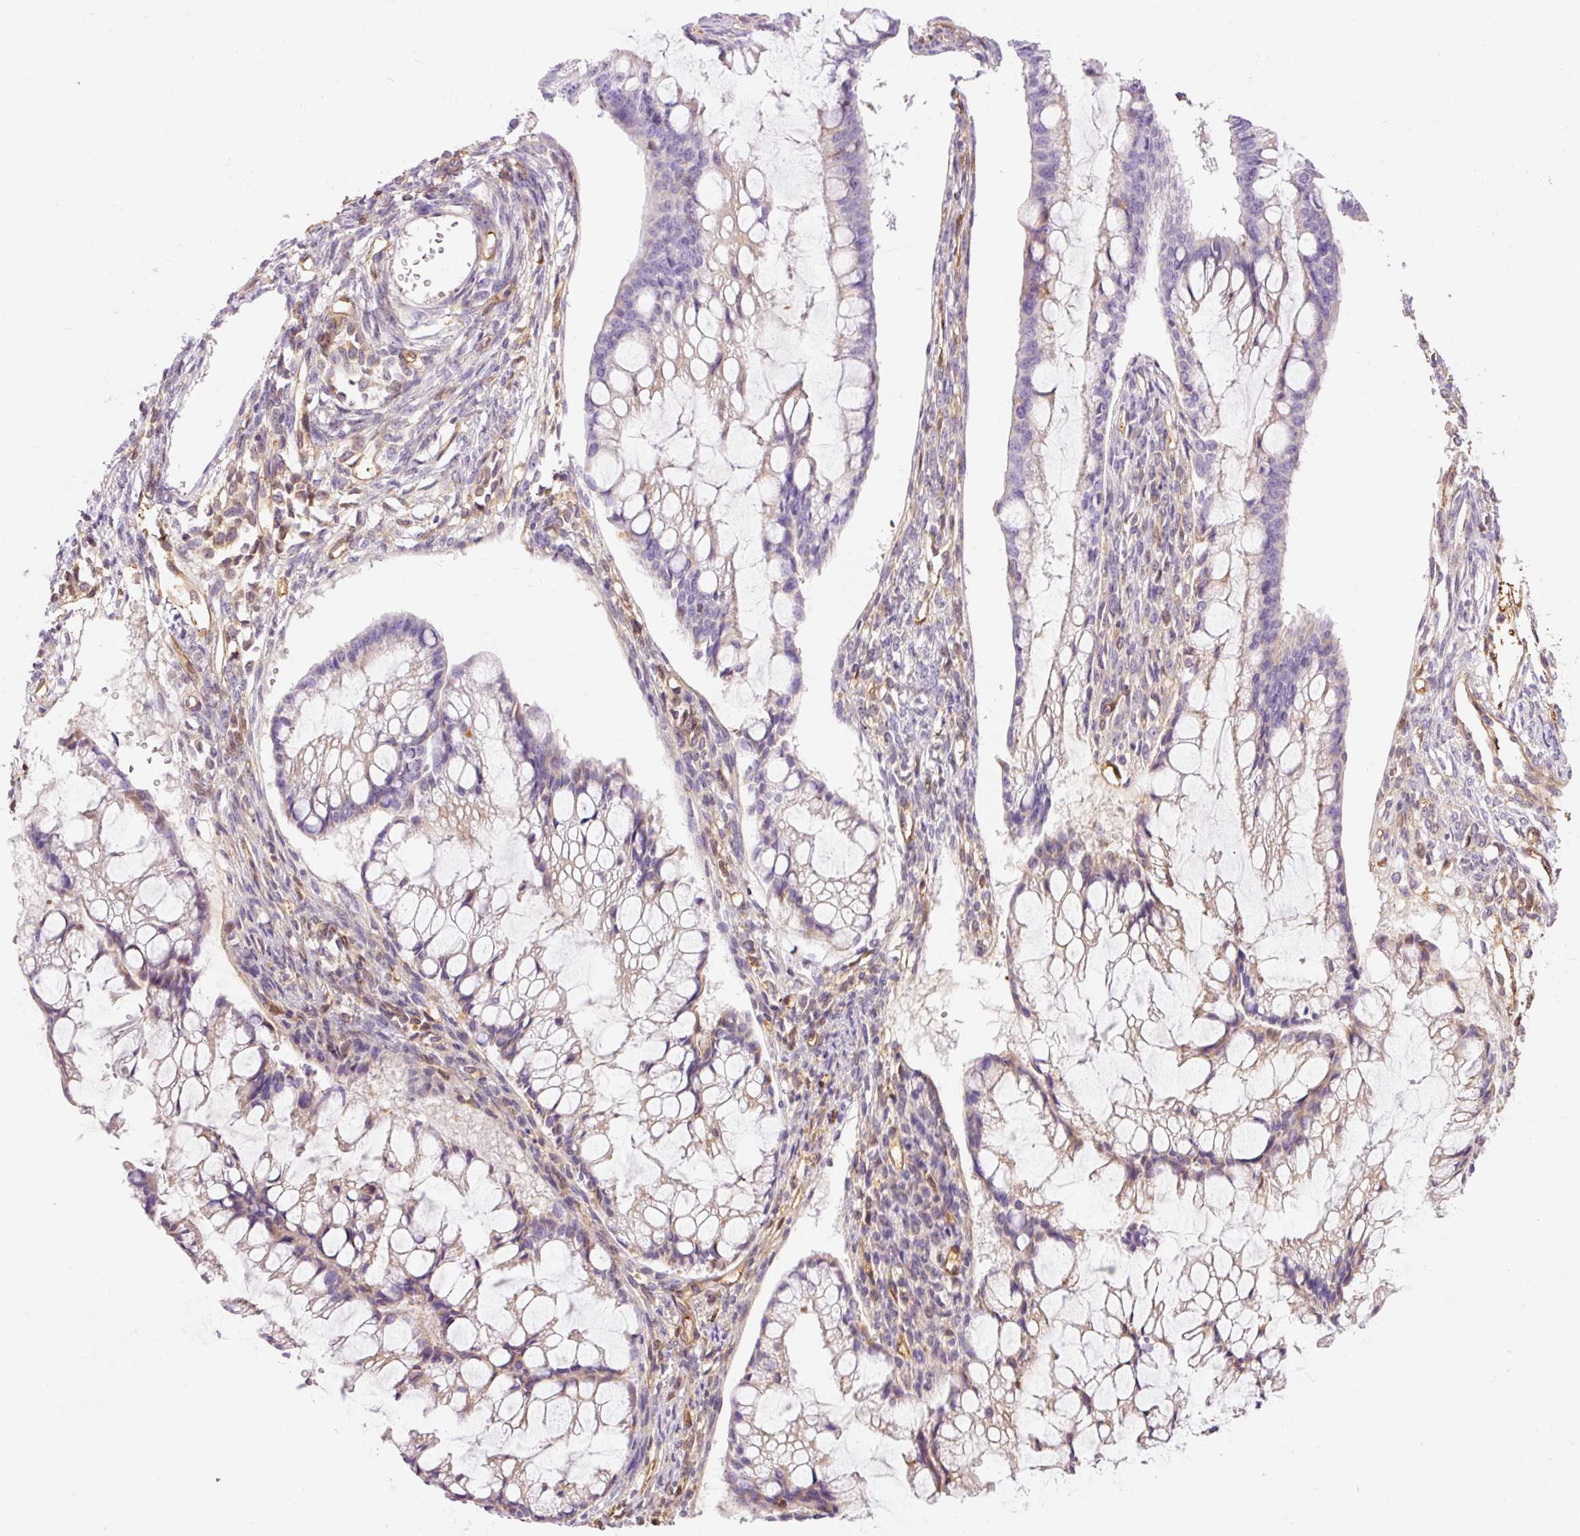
{"staining": {"intensity": "negative", "quantity": "none", "location": "none"}, "tissue": "ovarian cancer", "cell_type": "Tumor cells", "image_type": "cancer", "snomed": [{"axis": "morphology", "description": "Cystadenocarcinoma, mucinous, NOS"}, {"axis": "topography", "description": "Ovary"}], "caption": "Tumor cells are negative for protein expression in human ovarian cancer.", "gene": "IL10RB", "patient": {"sex": "female", "age": 73}}